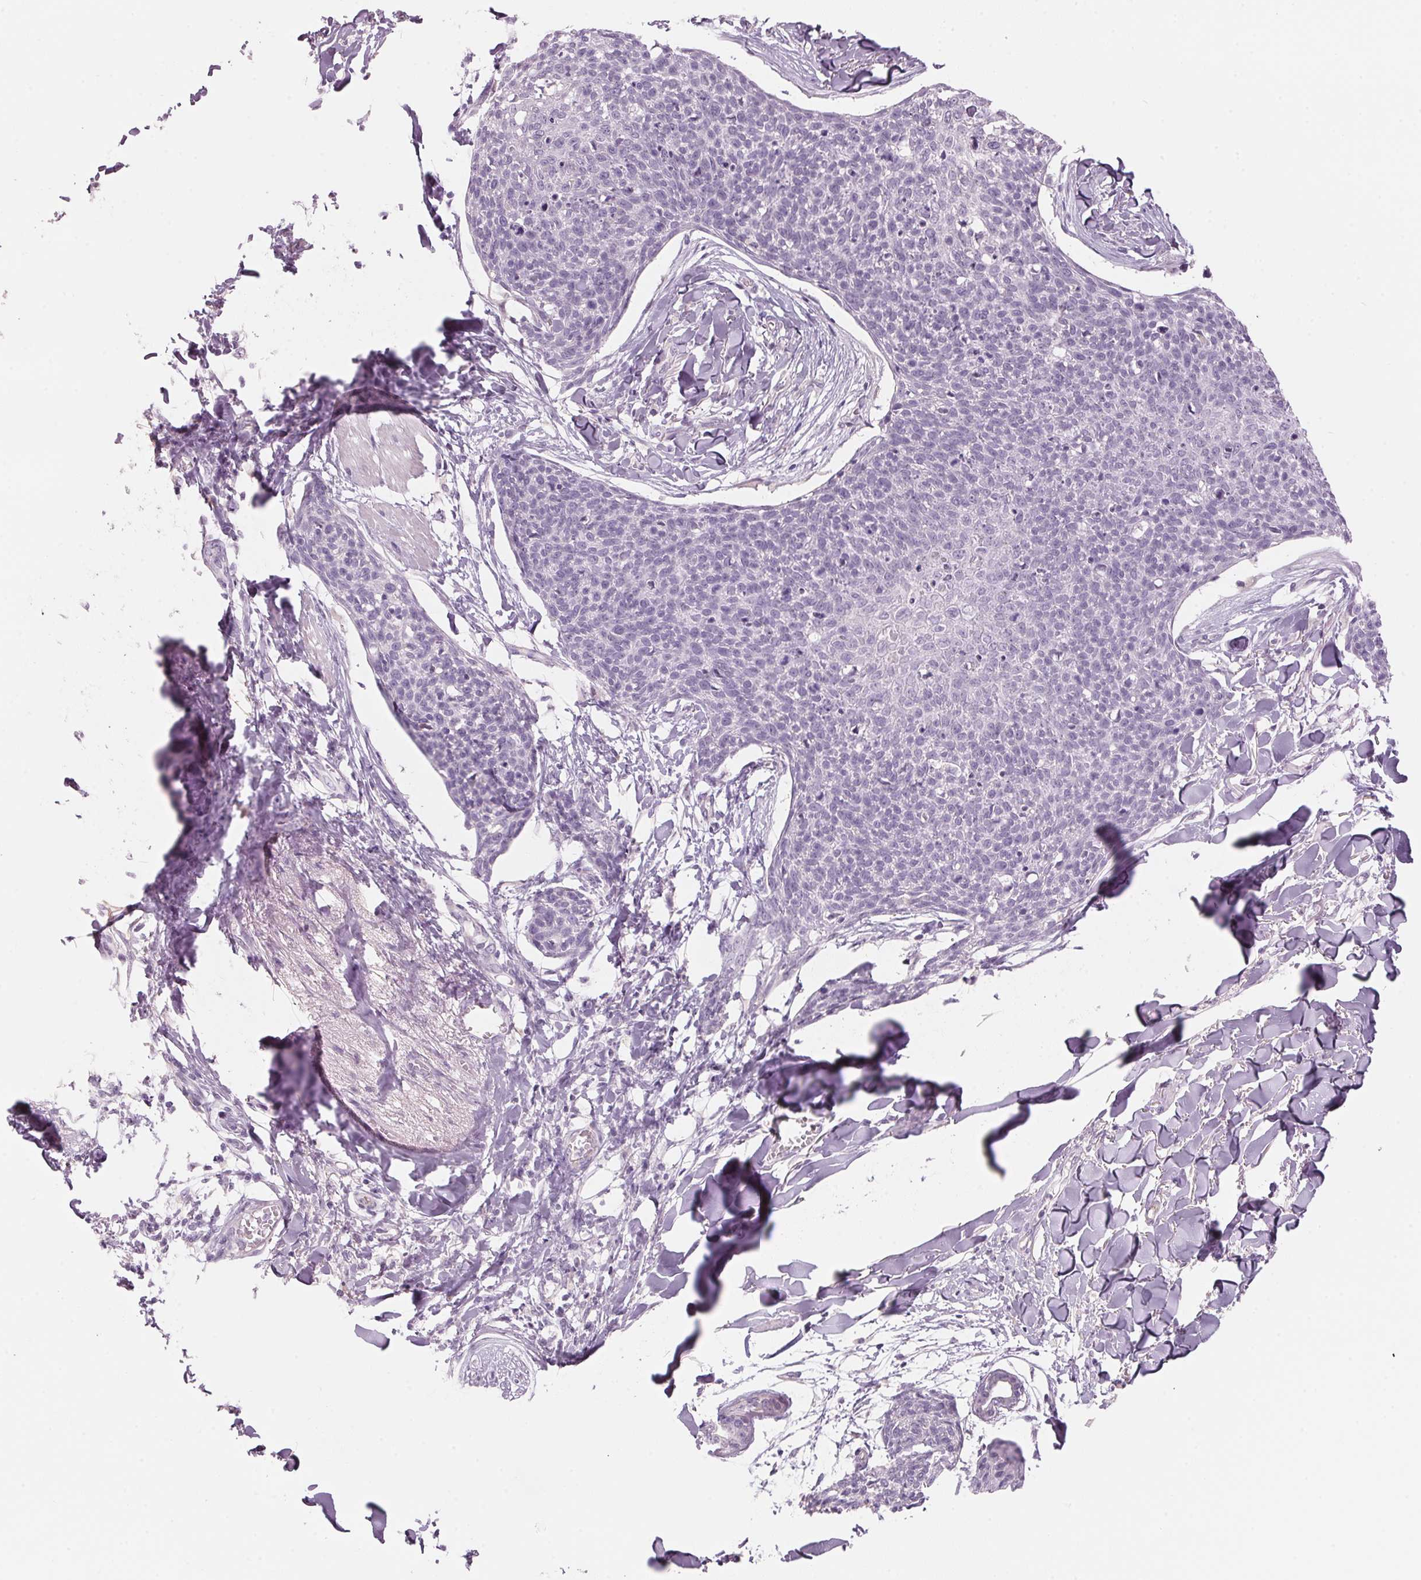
{"staining": {"intensity": "negative", "quantity": "none", "location": "none"}, "tissue": "skin cancer", "cell_type": "Tumor cells", "image_type": "cancer", "snomed": [{"axis": "morphology", "description": "Squamous cell carcinoma, NOS"}, {"axis": "topography", "description": "Skin"}, {"axis": "topography", "description": "Vulva"}], "caption": "Immunohistochemistry of squamous cell carcinoma (skin) shows no expression in tumor cells.", "gene": "ADAM20", "patient": {"sex": "female", "age": 75}}